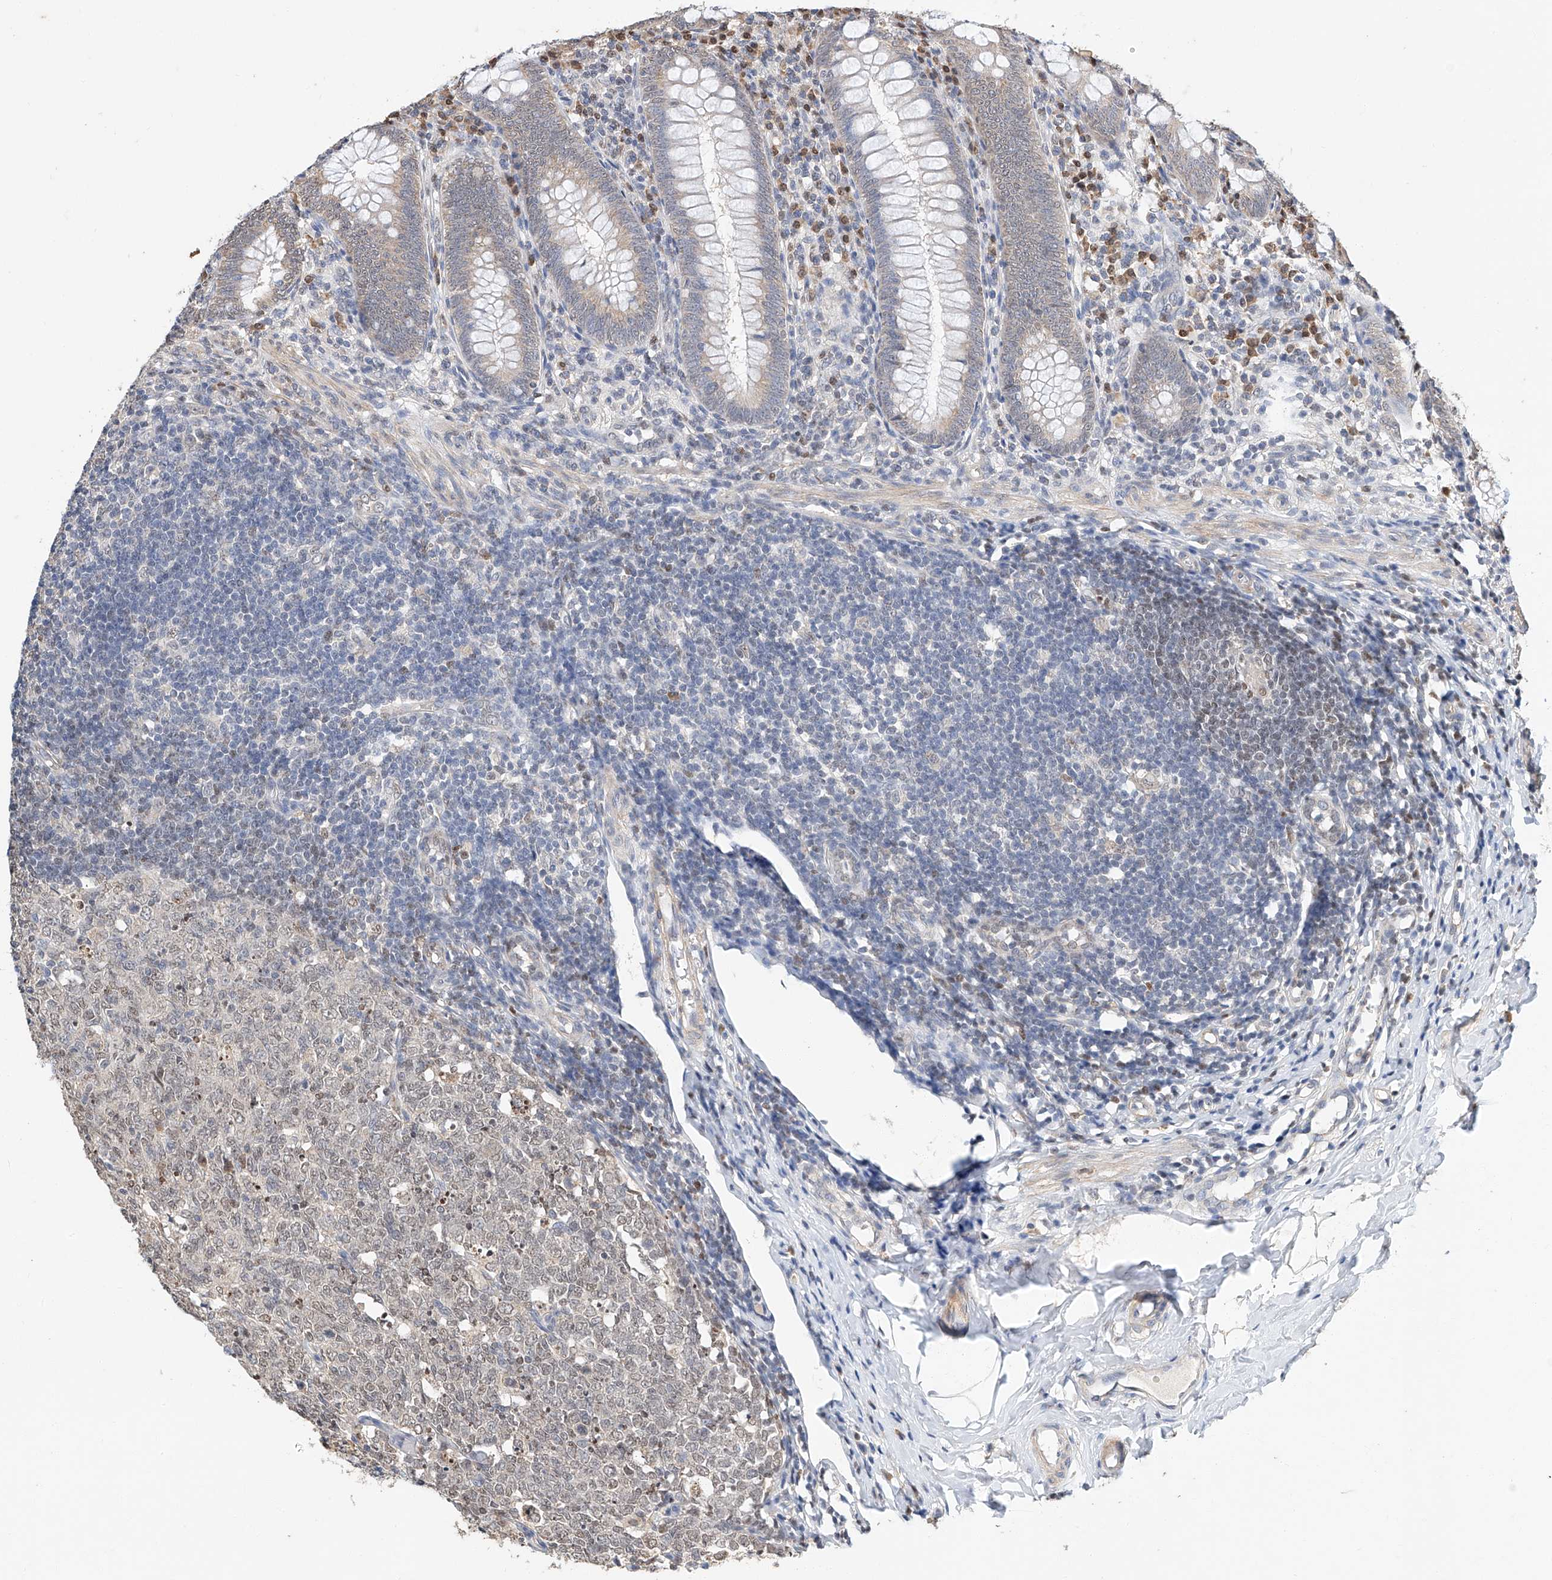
{"staining": {"intensity": "weak", "quantity": "25%-75%", "location": "cytoplasmic/membranous"}, "tissue": "appendix", "cell_type": "Glandular cells", "image_type": "normal", "snomed": [{"axis": "morphology", "description": "Normal tissue, NOS"}, {"axis": "topography", "description": "Appendix"}], "caption": "Immunohistochemical staining of benign appendix displays low levels of weak cytoplasmic/membranous expression in about 25%-75% of glandular cells.", "gene": "CTDP1", "patient": {"sex": "male", "age": 14}}